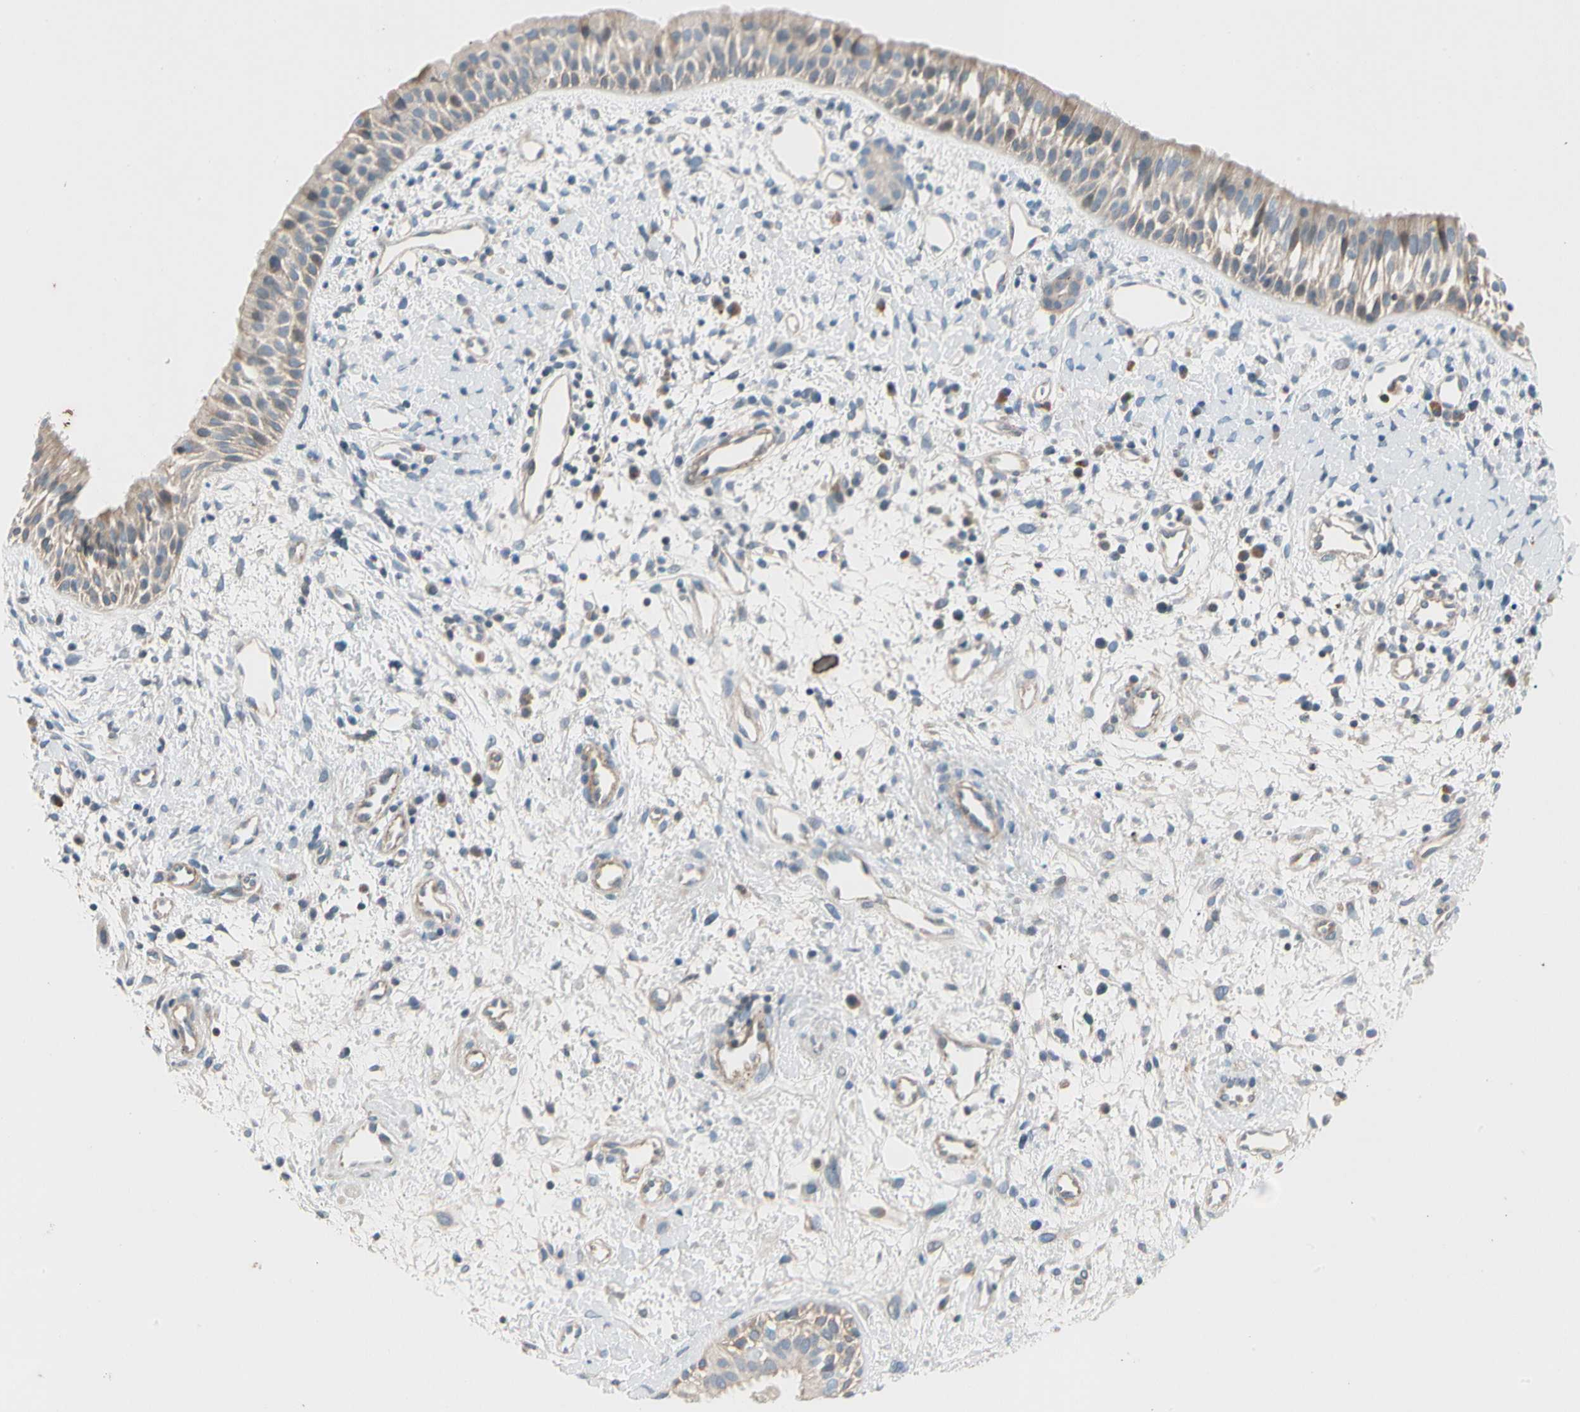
{"staining": {"intensity": "weak", "quantity": ">75%", "location": "cytoplasmic/membranous"}, "tissue": "nasopharynx", "cell_type": "Respiratory epithelial cells", "image_type": "normal", "snomed": [{"axis": "morphology", "description": "Normal tissue, NOS"}, {"axis": "topography", "description": "Nasopharynx"}], "caption": "Nasopharynx stained with a brown dye demonstrates weak cytoplasmic/membranous positive expression in about >75% of respiratory epithelial cells.", "gene": "CDH6", "patient": {"sex": "male", "age": 22}}